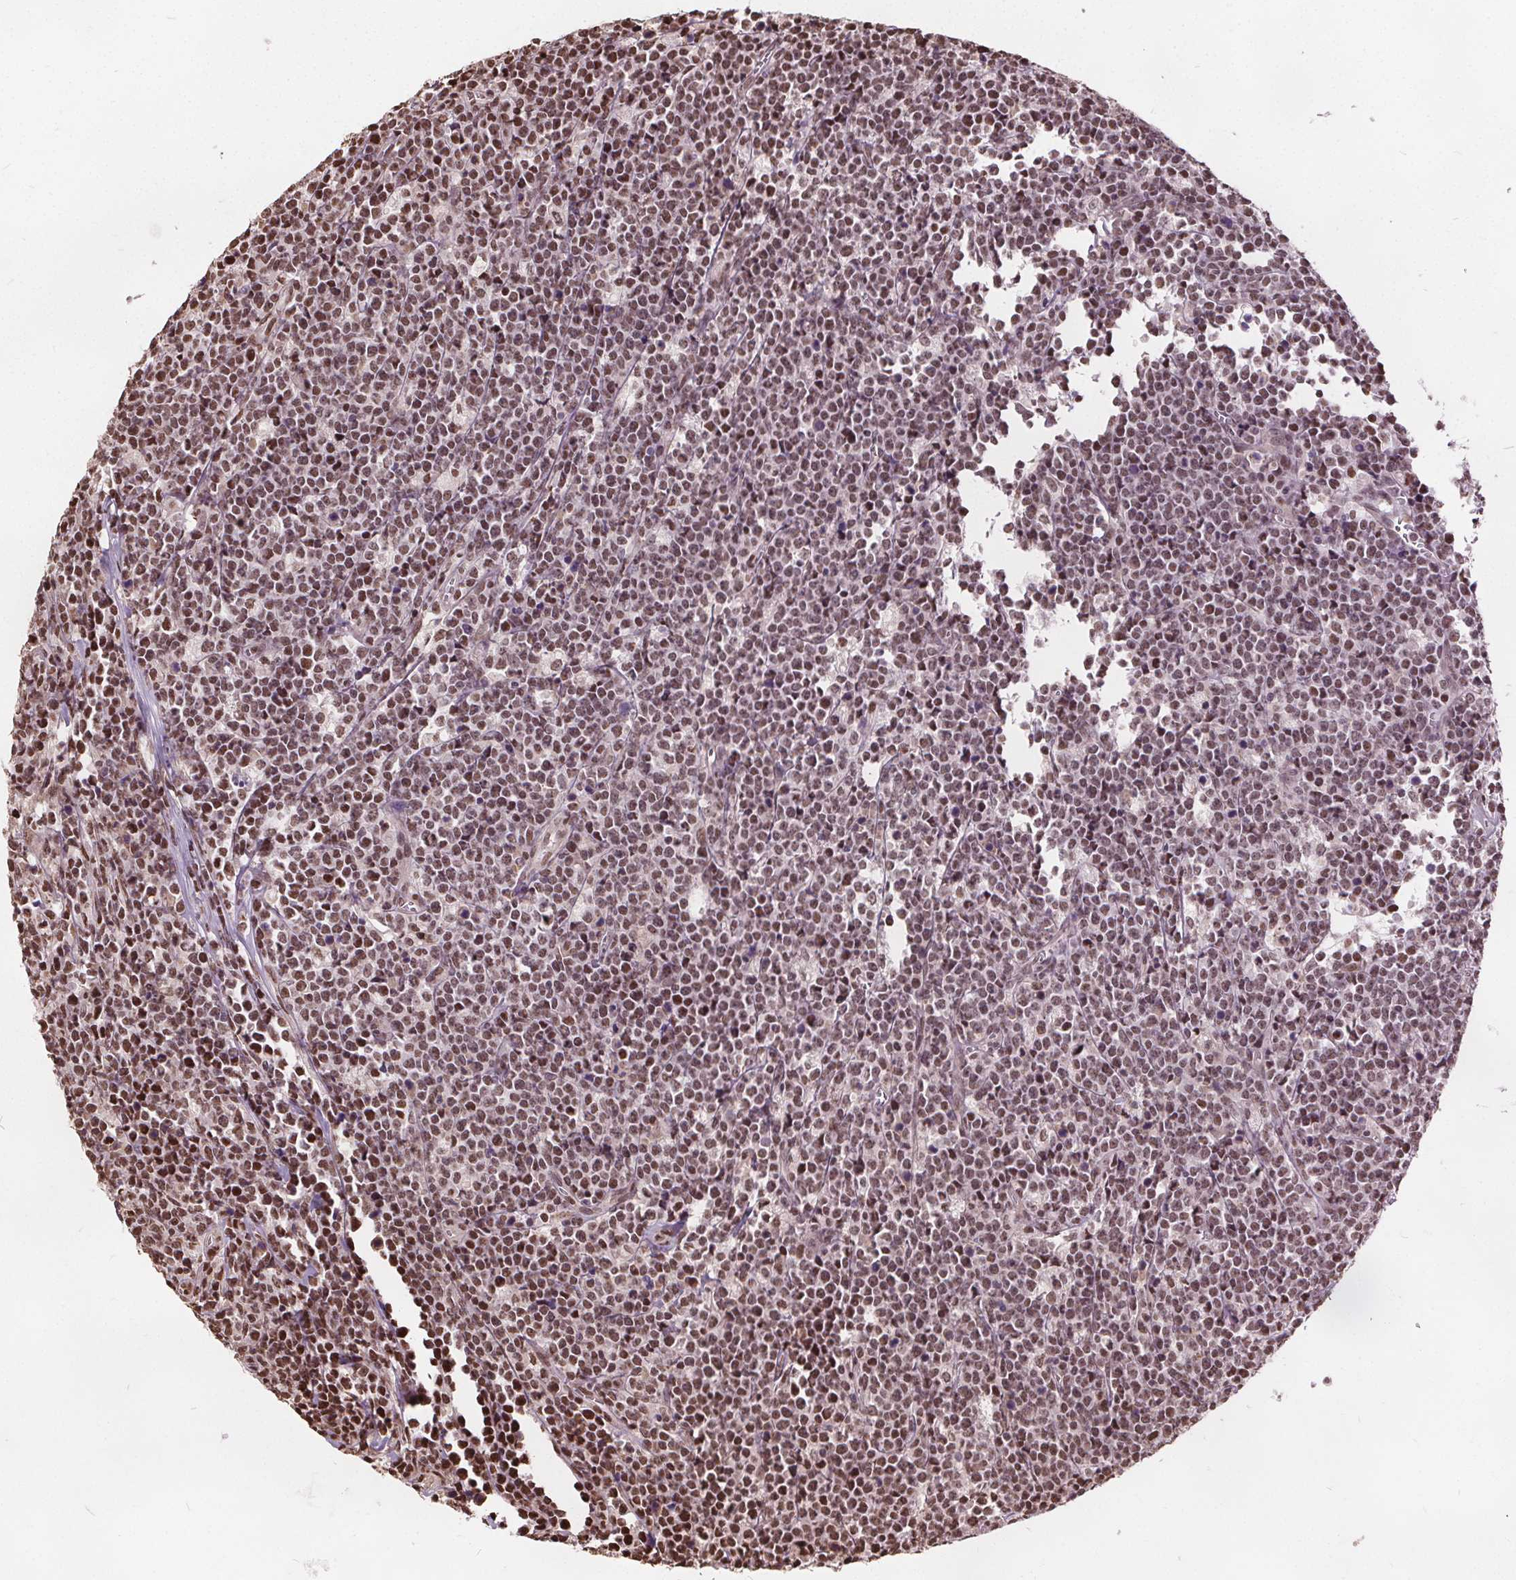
{"staining": {"intensity": "moderate", "quantity": ">75%", "location": "nuclear"}, "tissue": "lymphoma", "cell_type": "Tumor cells", "image_type": "cancer", "snomed": [{"axis": "morphology", "description": "Malignant lymphoma, non-Hodgkin's type, High grade"}, {"axis": "topography", "description": "Small intestine"}], "caption": "High-magnification brightfield microscopy of high-grade malignant lymphoma, non-Hodgkin's type stained with DAB (brown) and counterstained with hematoxylin (blue). tumor cells exhibit moderate nuclear staining is seen in approximately>75% of cells.", "gene": "ISLR2", "patient": {"sex": "female", "age": 56}}